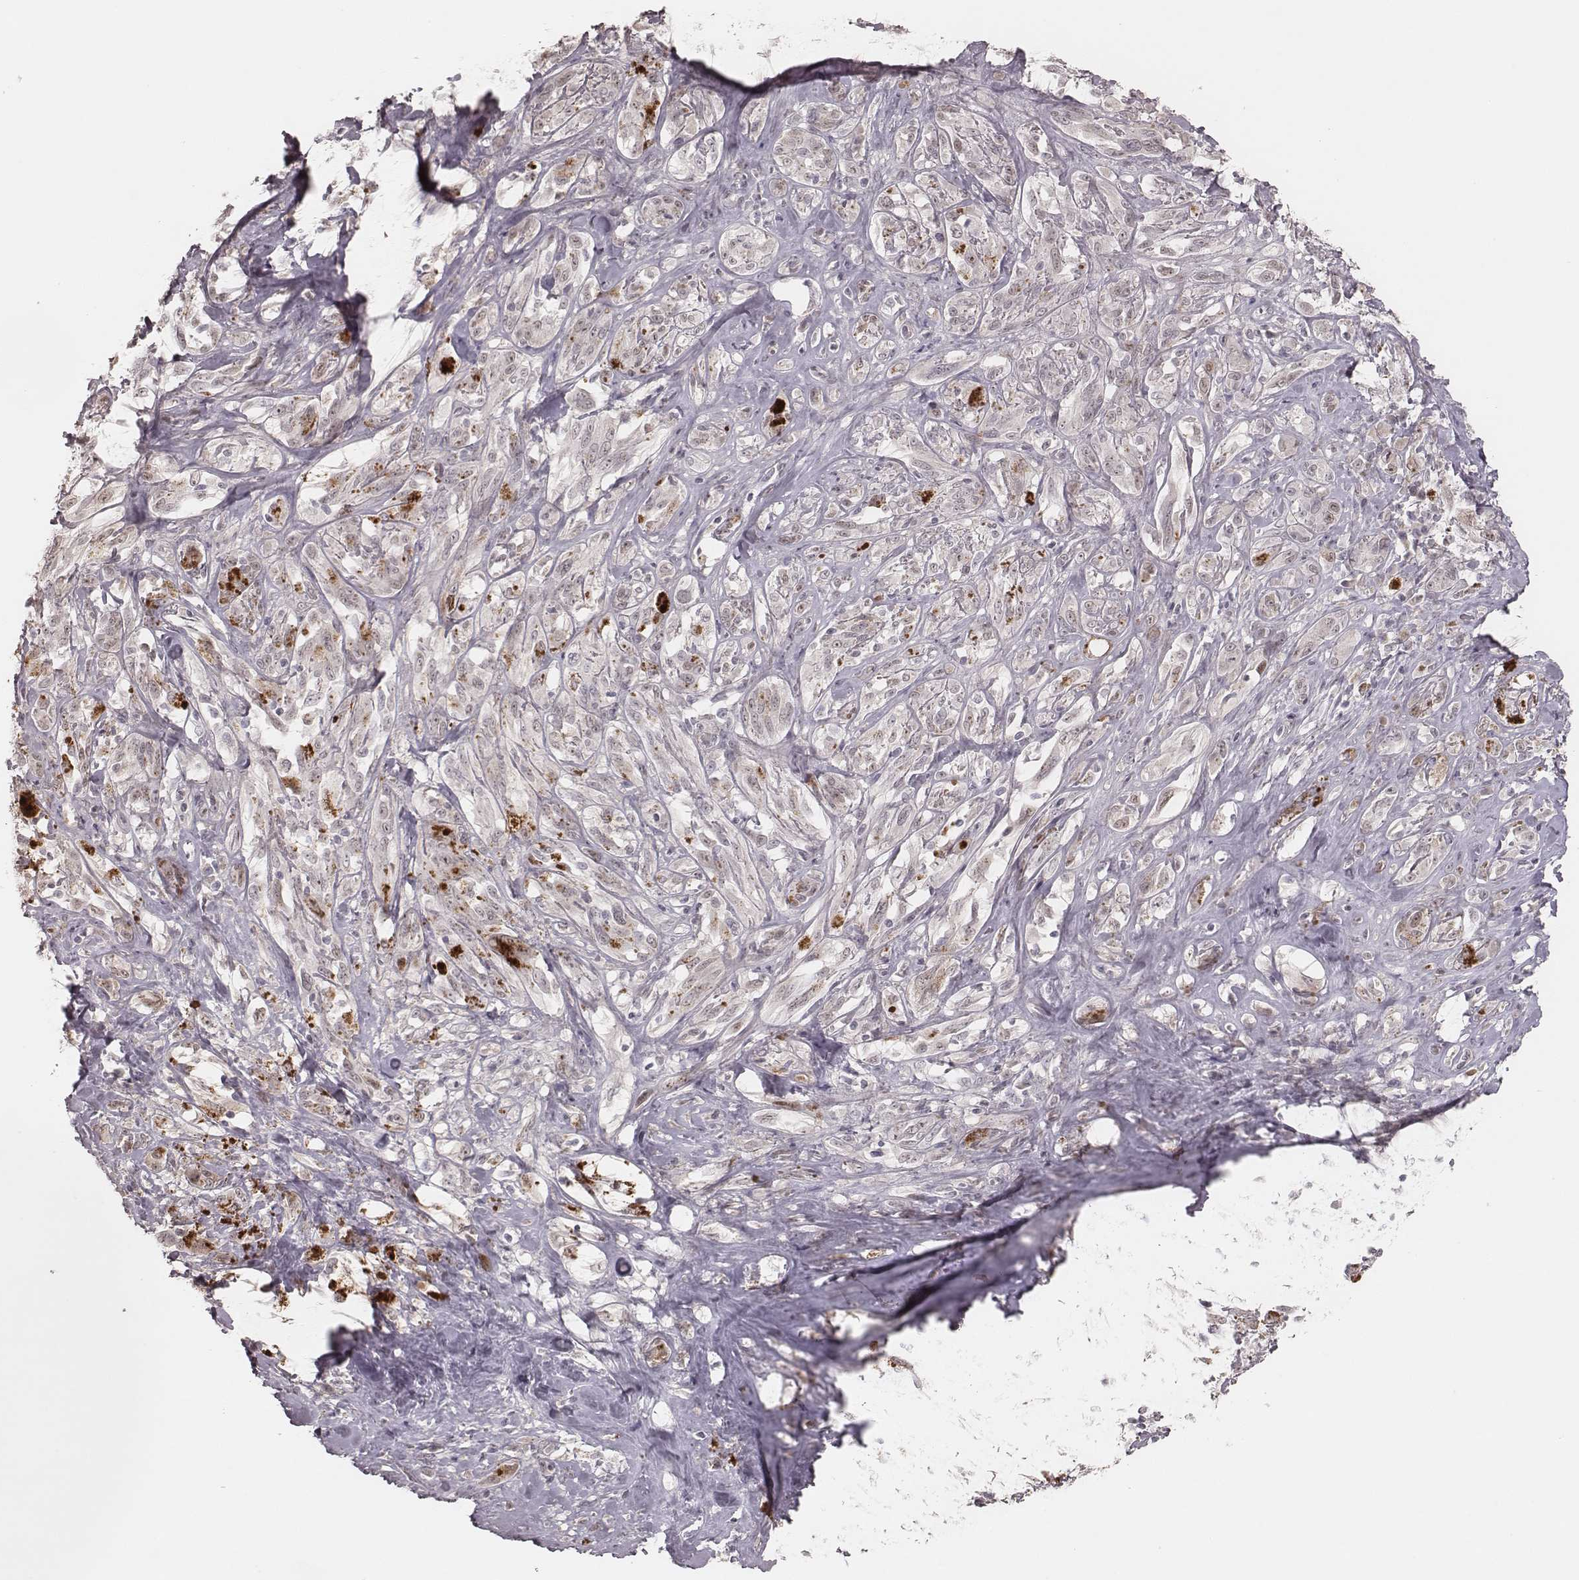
{"staining": {"intensity": "negative", "quantity": "none", "location": "none"}, "tissue": "melanoma", "cell_type": "Tumor cells", "image_type": "cancer", "snomed": [{"axis": "morphology", "description": "Malignant melanoma, NOS"}, {"axis": "topography", "description": "Skin"}], "caption": "A micrograph of melanoma stained for a protein reveals no brown staining in tumor cells.", "gene": "FAM13B", "patient": {"sex": "female", "age": 91}}